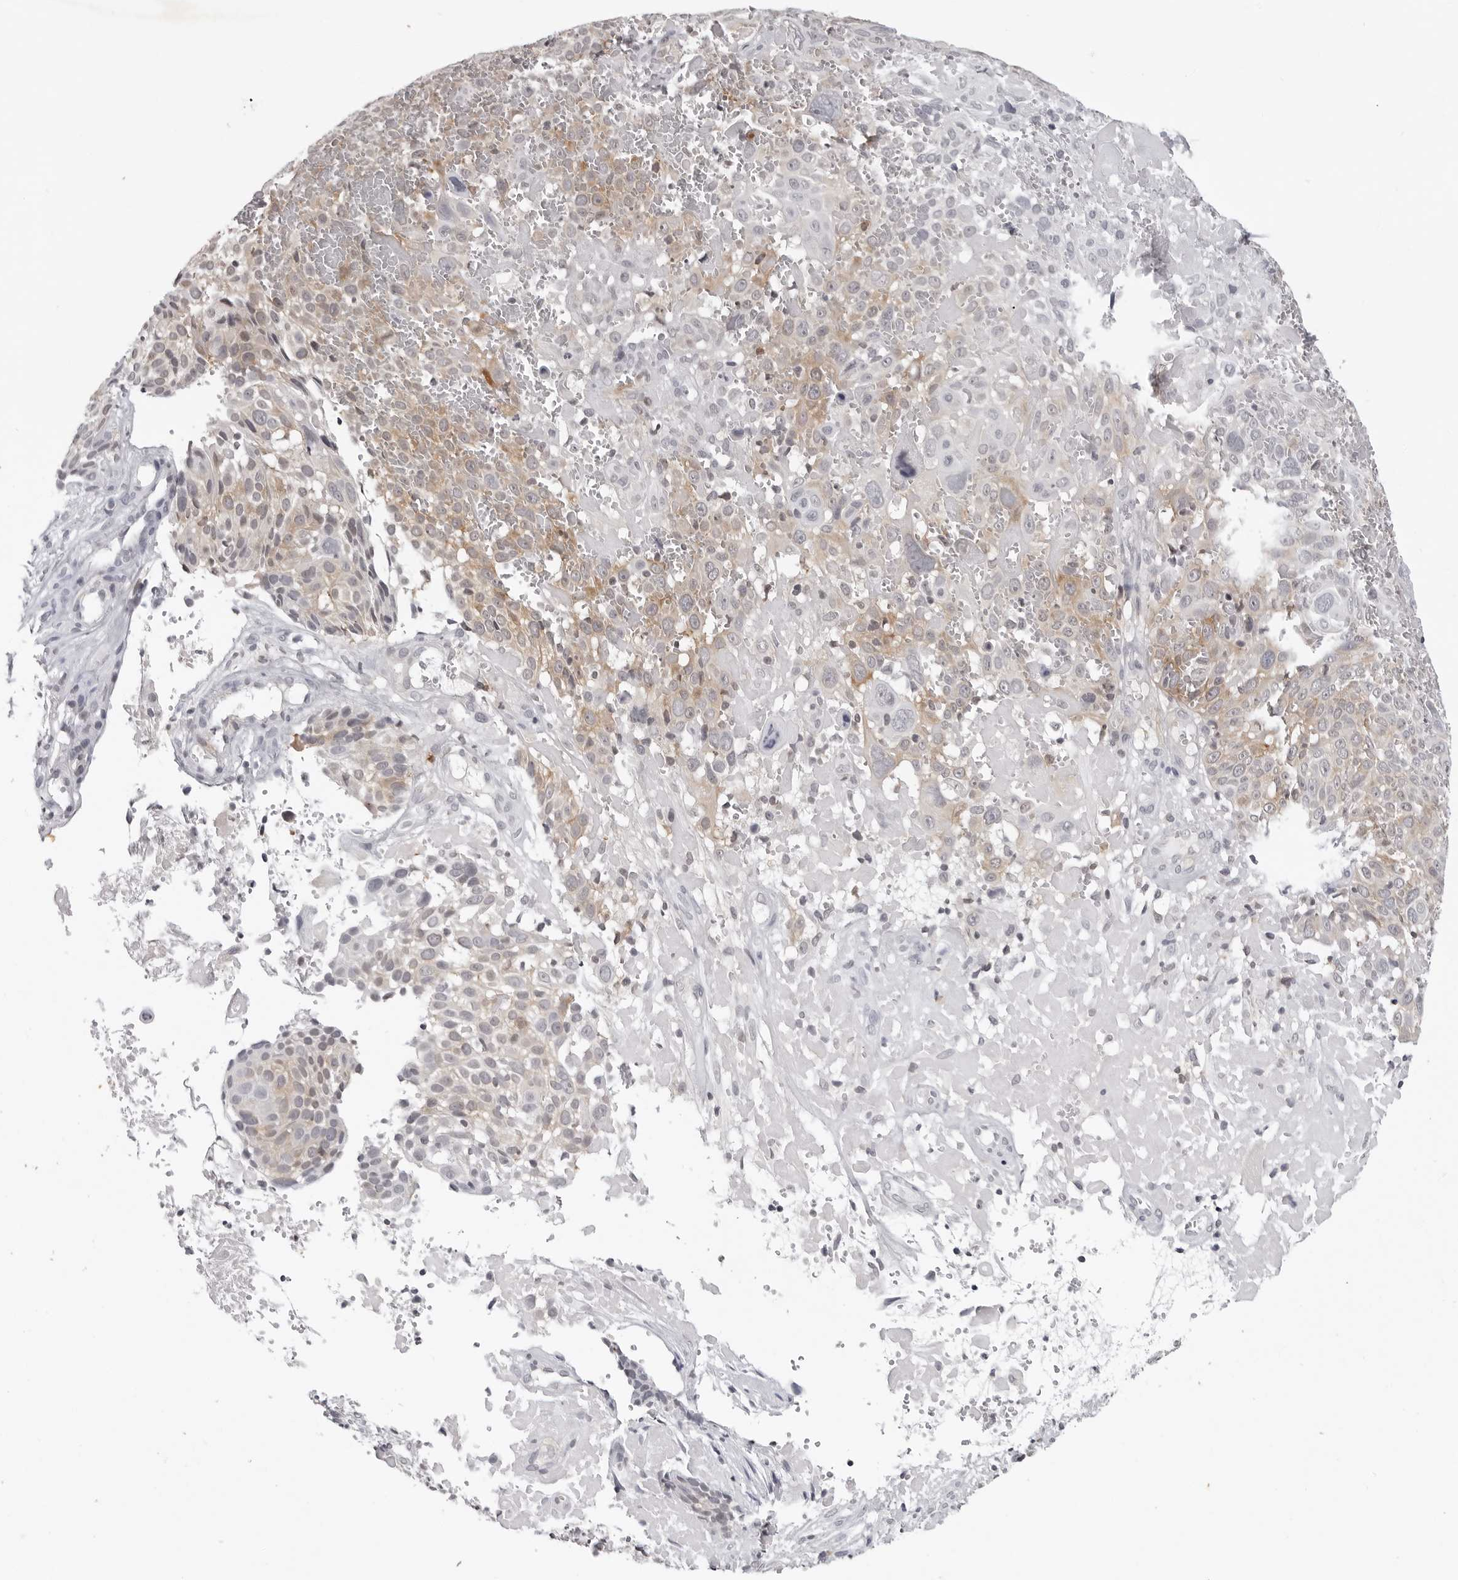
{"staining": {"intensity": "weak", "quantity": "25%-75%", "location": "cytoplasmic/membranous"}, "tissue": "cervical cancer", "cell_type": "Tumor cells", "image_type": "cancer", "snomed": [{"axis": "morphology", "description": "Squamous cell carcinoma, NOS"}, {"axis": "topography", "description": "Cervix"}], "caption": "Cervical cancer tissue exhibits weak cytoplasmic/membranous expression in about 25%-75% of tumor cells", "gene": "RRM1", "patient": {"sex": "female", "age": 74}}